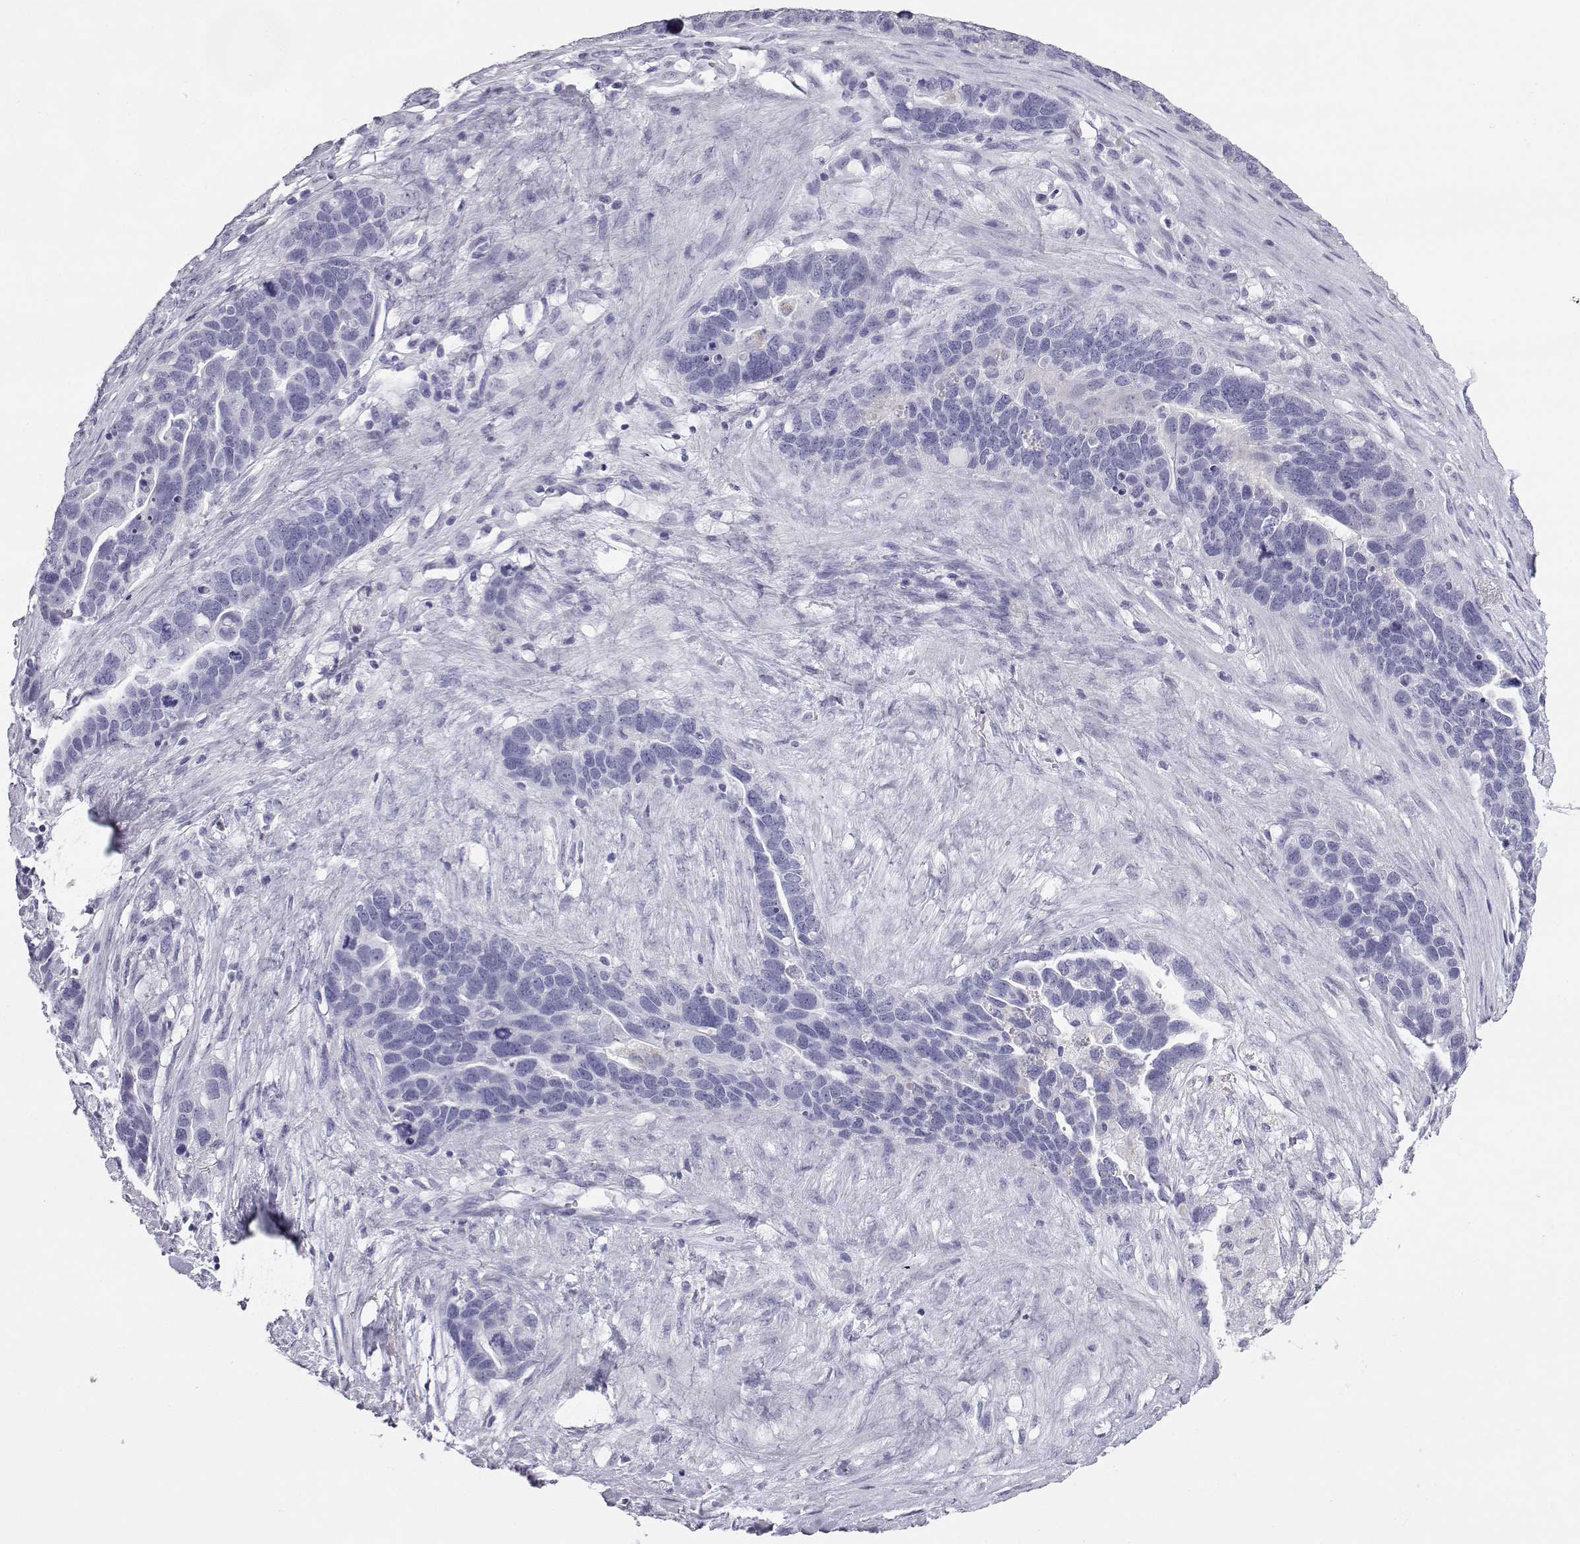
{"staining": {"intensity": "negative", "quantity": "none", "location": "none"}, "tissue": "ovarian cancer", "cell_type": "Tumor cells", "image_type": "cancer", "snomed": [{"axis": "morphology", "description": "Cystadenocarcinoma, serous, NOS"}, {"axis": "topography", "description": "Ovary"}], "caption": "The histopathology image exhibits no staining of tumor cells in ovarian serous cystadenocarcinoma.", "gene": "ITLN2", "patient": {"sex": "female", "age": 54}}